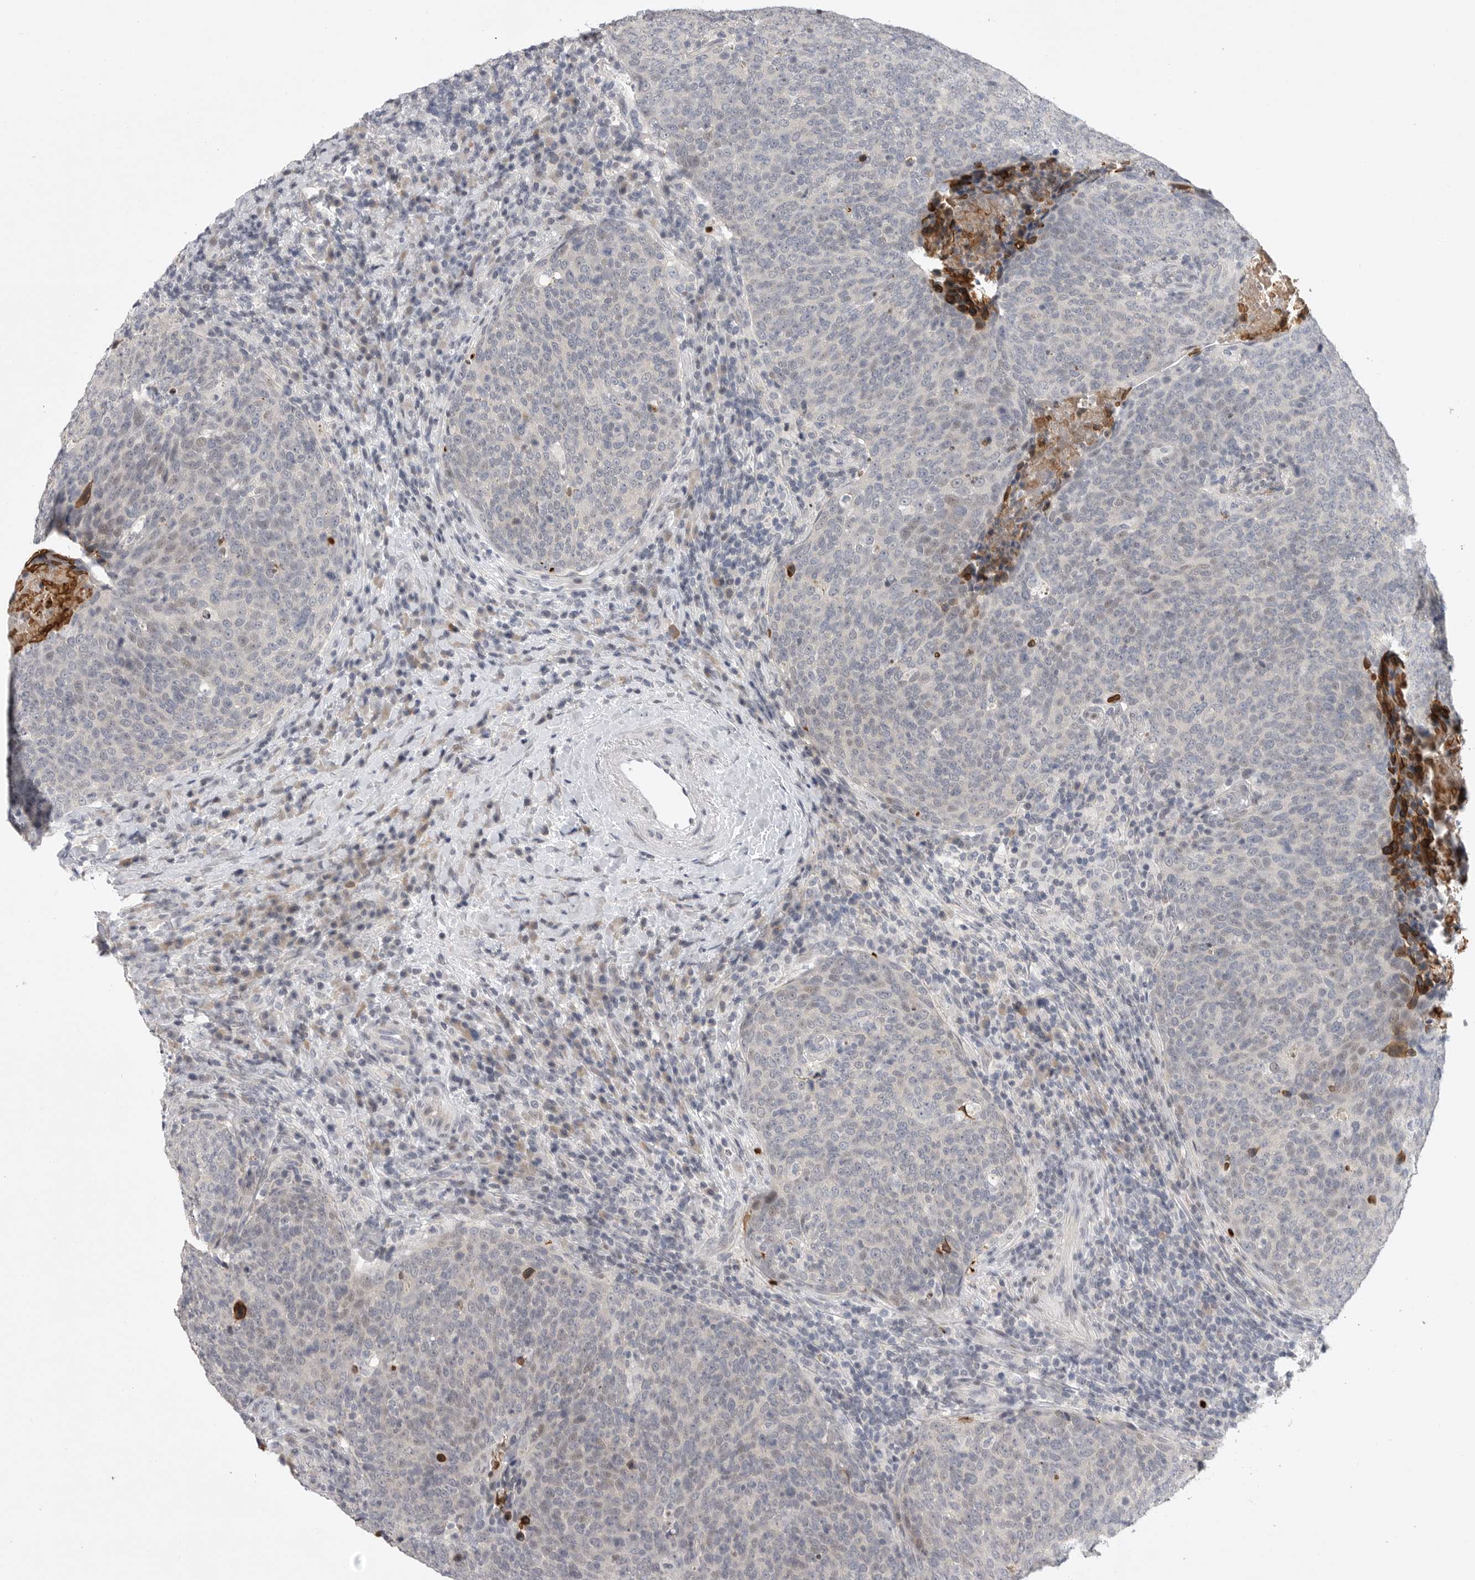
{"staining": {"intensity": "weak", "quantity": "<25%", "location": "nuclear"}, "tissue": "head and neck cancer", "cell_type": "Tumor cells", "image_type": "cancer", "snomed": [{"axis": "morphology", "description": "Squamous cell carcinoma, NOS"}, {"axis": "morphology", "description": "Squamous cell carcinoma, metastatic, NOS"}, {"axis": "topography", "description": "Lymph node"}, {"axis": "topography", "description": "Head-Neck"}], "caption": "An IHC image of head and neck squamous cell carcinoma is shown. There is no staining in tumor cells of head and neck squamous cell carcinoma.", "gene": "FBXO43", "patient": {"sex": "male", "age": 62}}